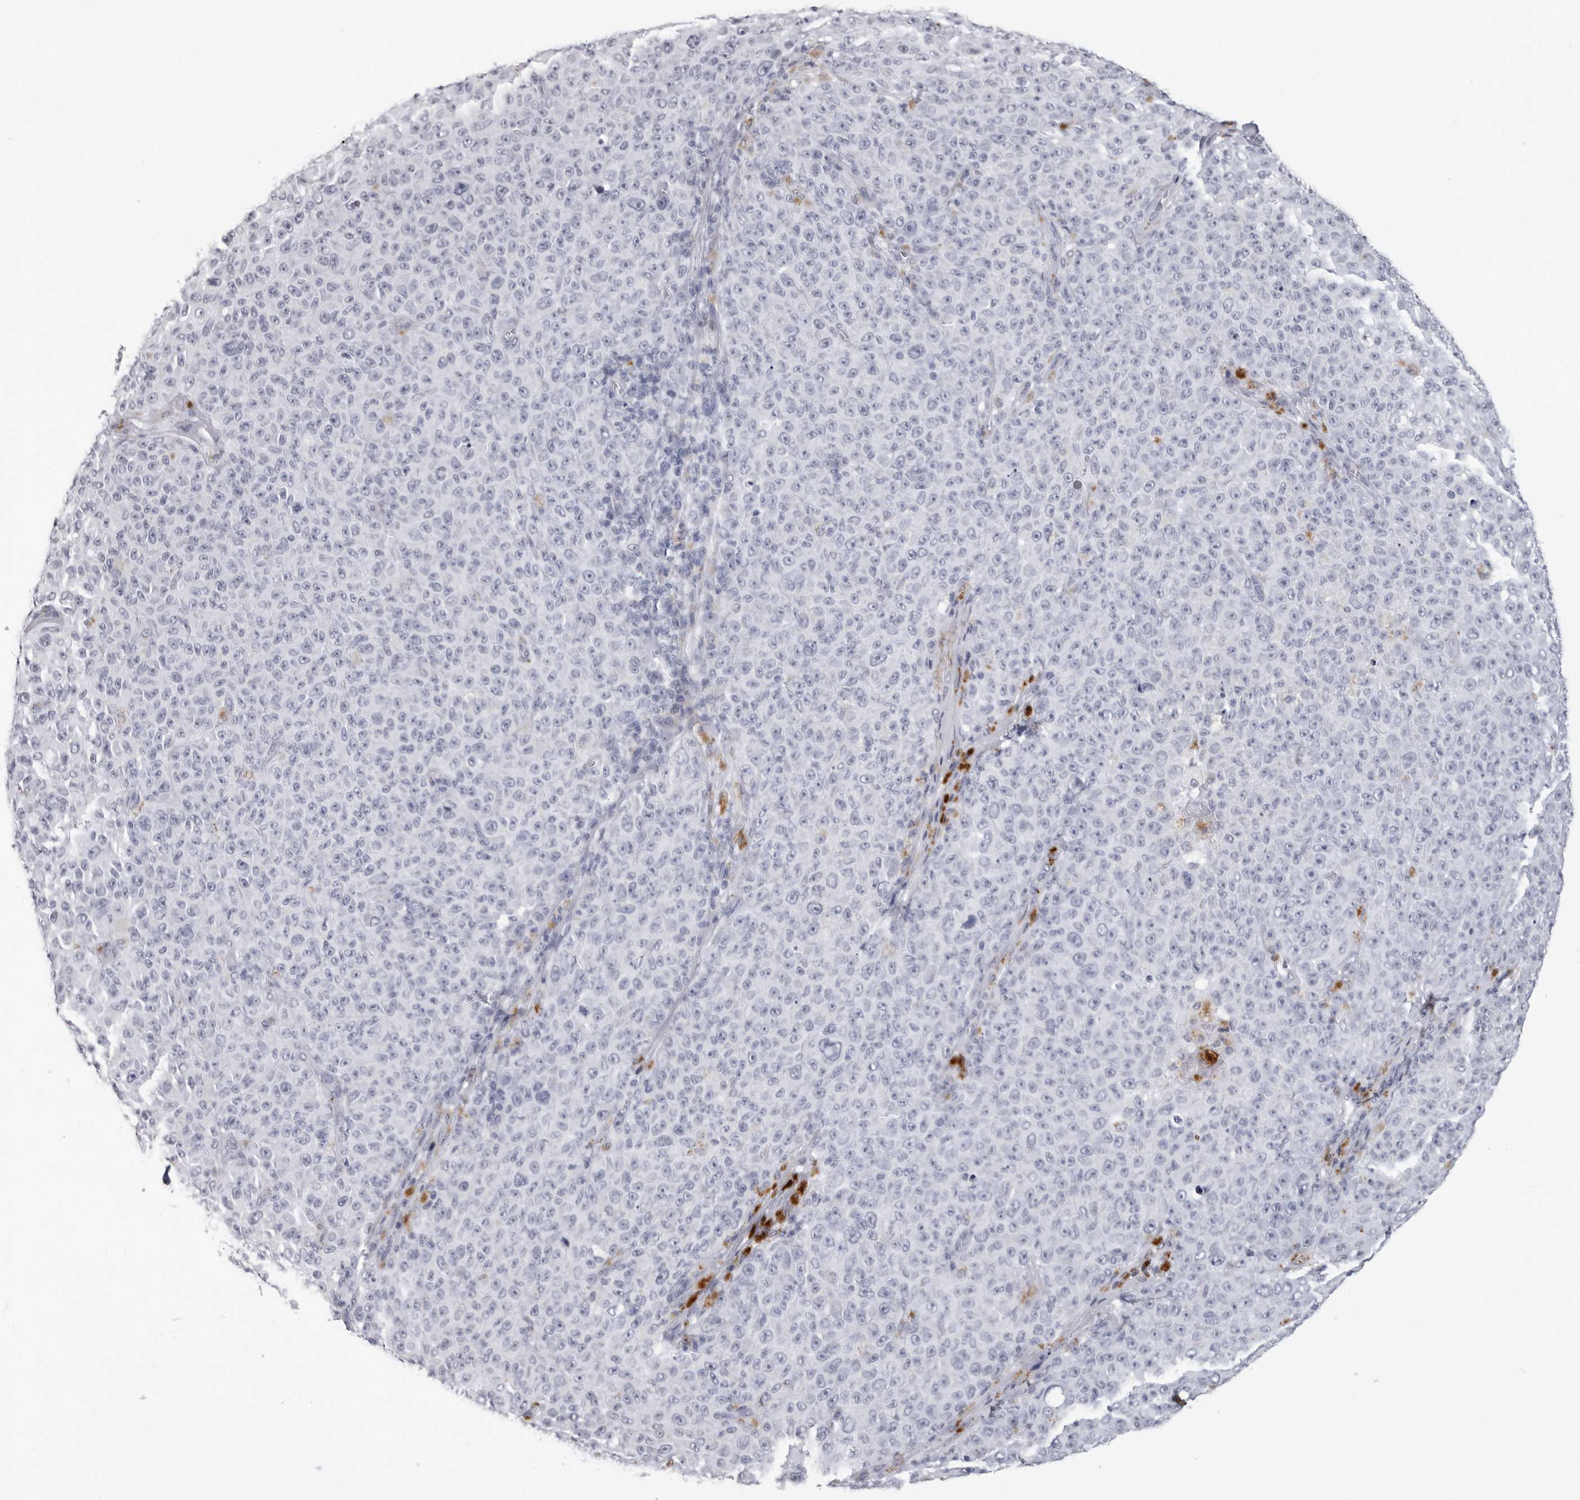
{"staining": {"intensity": "negative", "quantity": "none", "location": "none"}, "tissue": "melanoma", "cell_type": "Tumor cells", "image_type": "cancer", "snomed": [{"axis": "morphology", "description": "Malignant melanoma, NOS"}, {"axis": "topography", "description": "Skin"}], "caption": "Immunohistochemistry (IHC) image of human melanoma stained for a protein (brown), which exhibits no staining in tumor cells.", "gene": "LGALS4", "patient": {"sex": "female", "age": 82}}